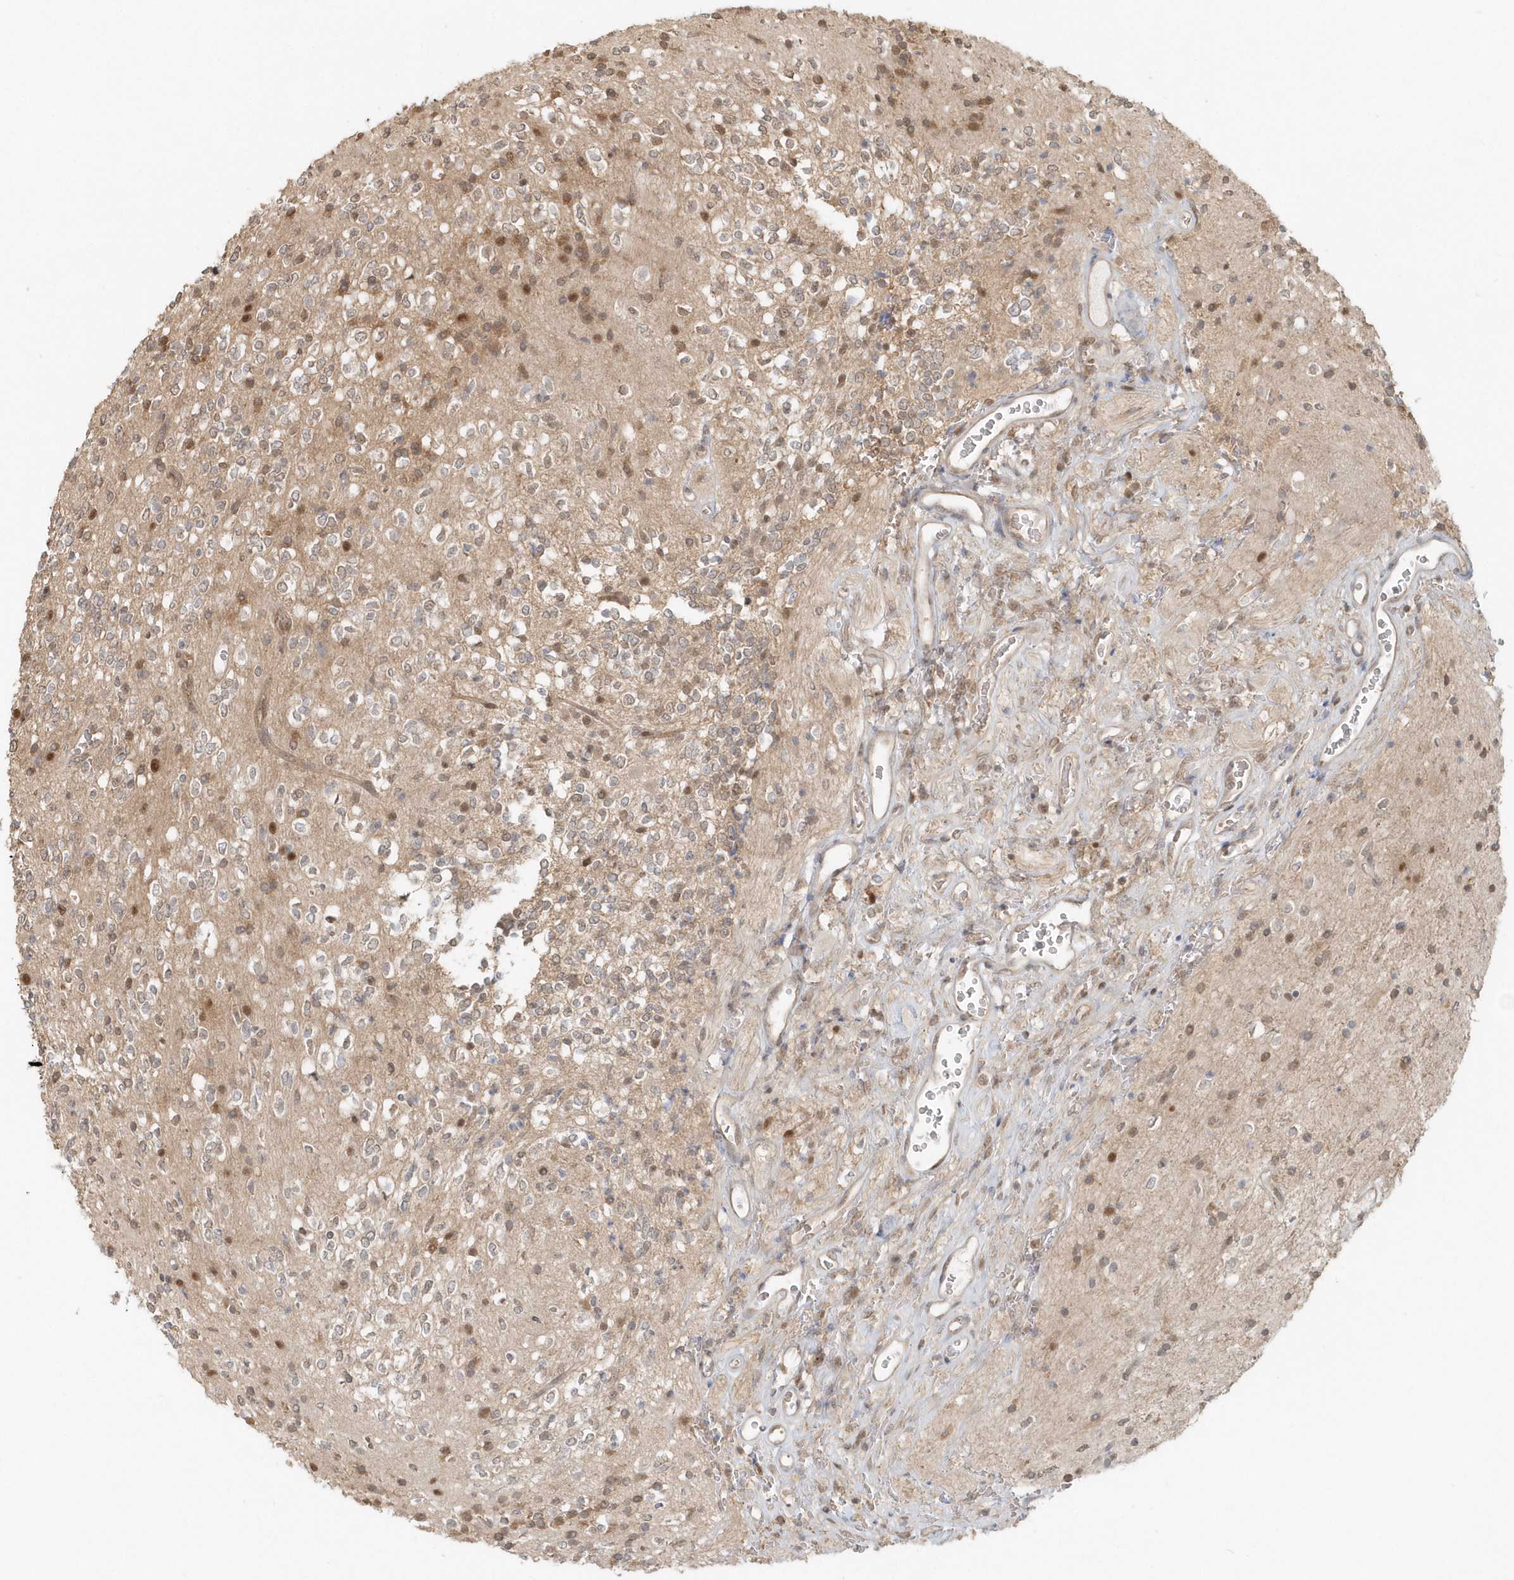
{"staining": {"intensity": "moderate", "quantity": "<25%", "location": "cytoplasmic/membranous,nuclear"}, "tissue": "glioma", "cell_type": "Tumor cells", "image_type": "cancer", "snomed": [{"axis": "morphology", "description": "Glioma, malignant, High grade"}, {"axis": "topography", "description": "Brain"}], "caption": "Protein expression analysis of human malignant glioma (high-grade) reveals moderate cytoplasmic/membranous and nuclear staining in about <25% of tumor cells.", "gene": "PSMD6", "patient": {"sex": "male", "age": 34}}